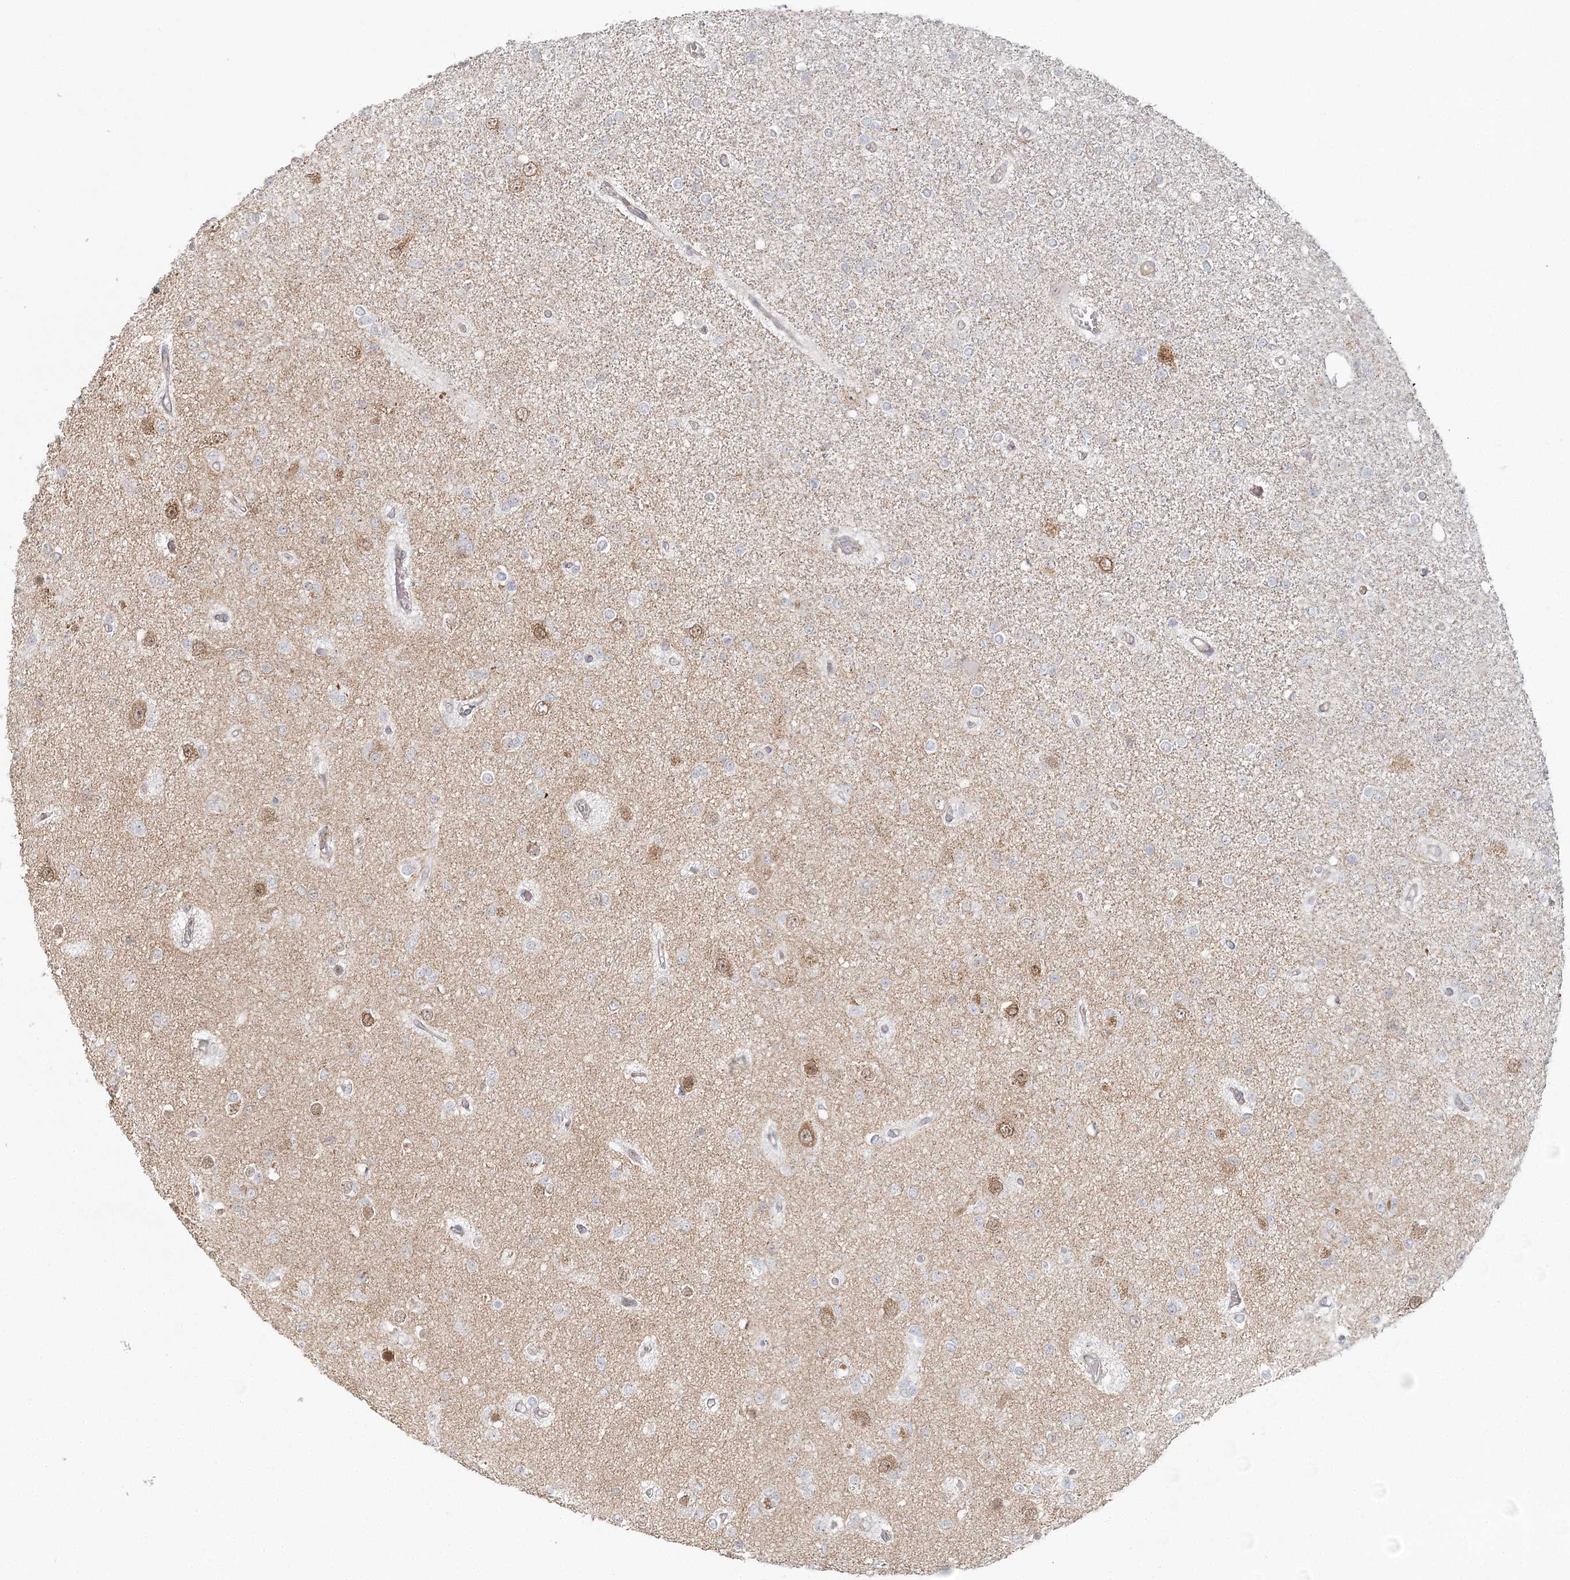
{"staining": {"intensity": "negative", "quantity": "none", "location": "none"}, "tissue": "glioma", "cell_type": "Tumor cells", "image_type": "cancer", "snomed": [{"axis": "morphology", "description": "Glioma, malignant, Low grade"}, {"axis": "topography", "description": "Brain"}], "caption": "IHC of human low-grade glioma (malignant) exhibits no positivity in tumor cells.", "gene": "LACTB", "patient": {"sex": "female", "age": 22}}